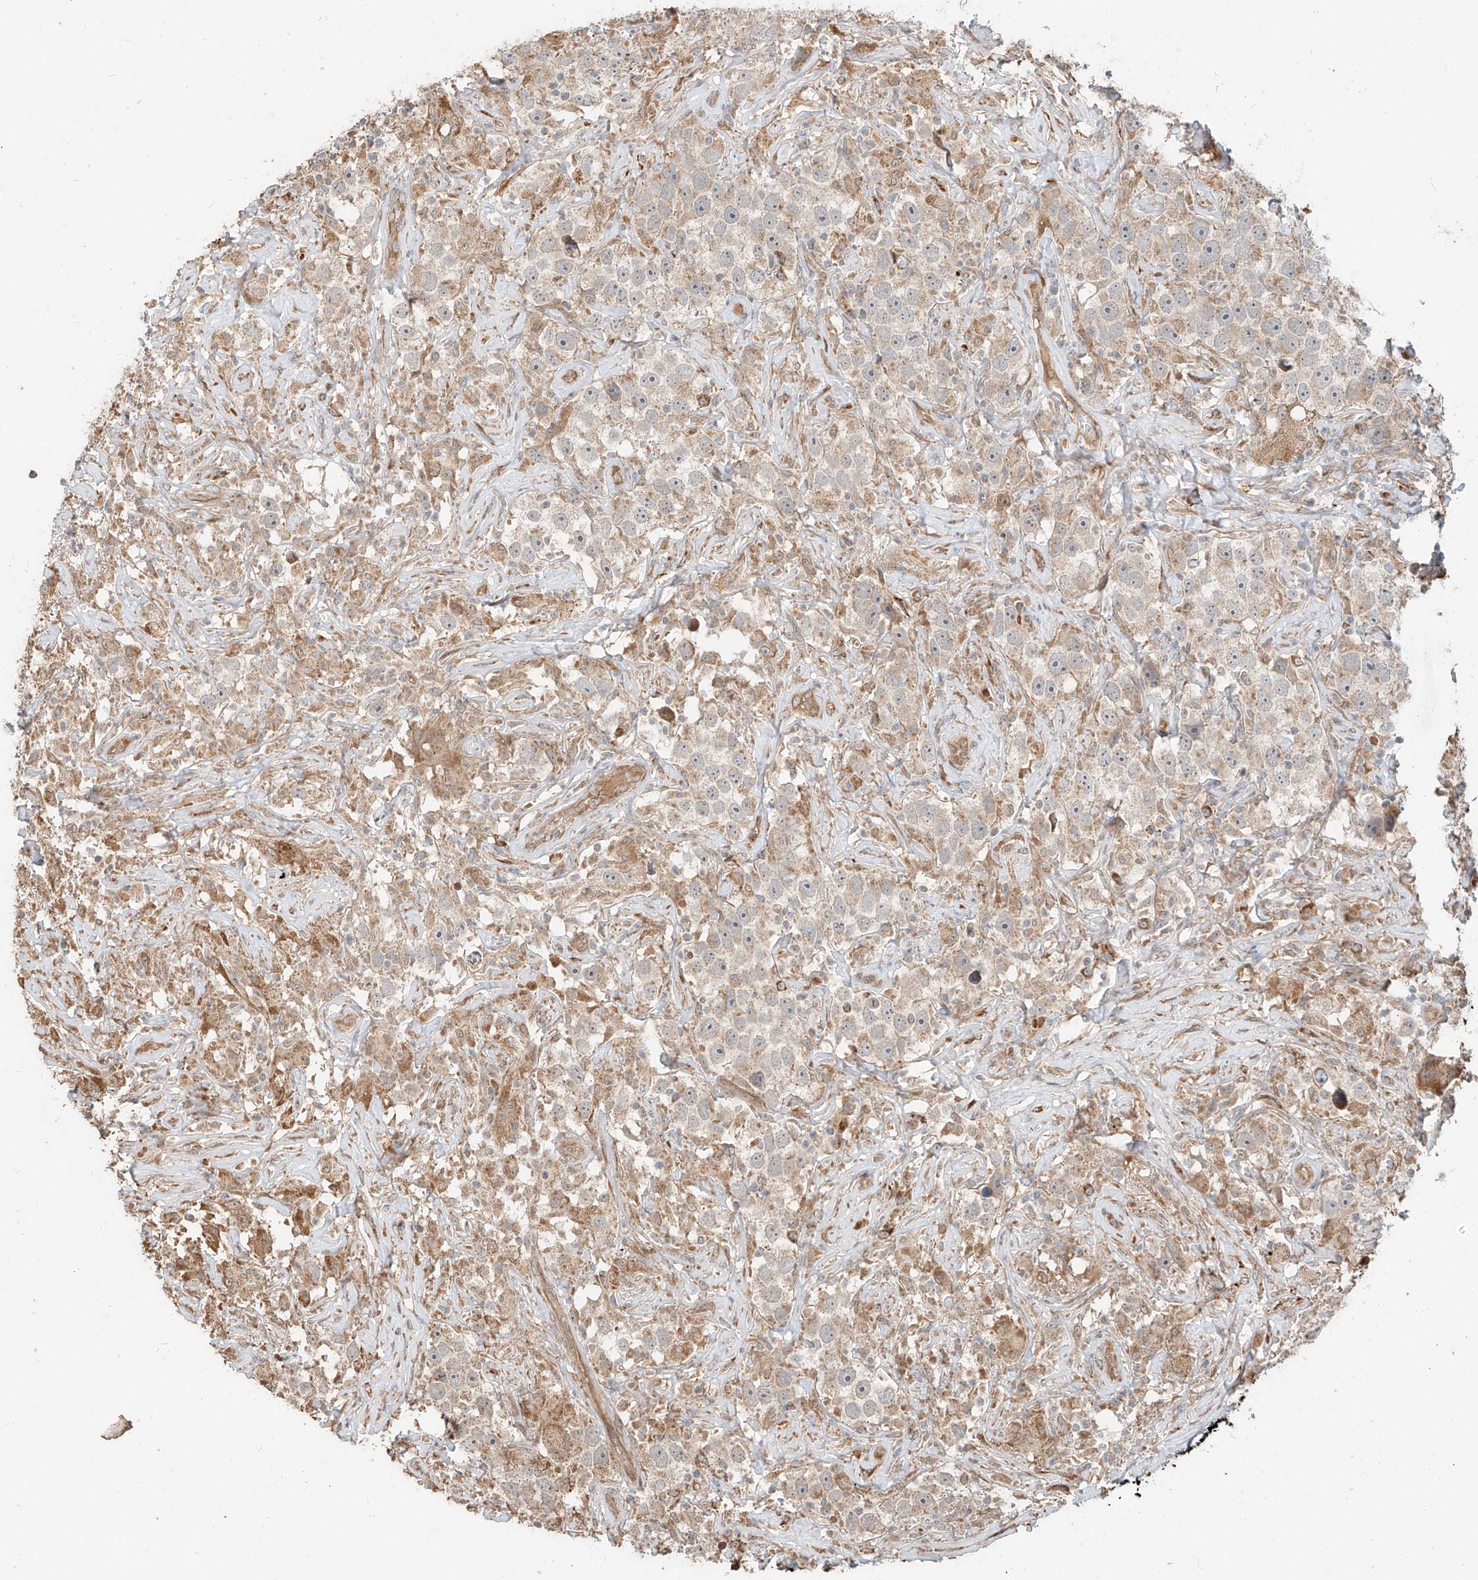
{"staining": {"intensity": "weak", "quantity": "<25%", "location": "cytoplasmic/membranous"}, "tissue": "testis cancer", "cell_type": "Tumor cells", "image_type": "cancer", "snomed": [{"axis": "morphology", "description": "Seminoma, NOS"}, {"axis": "topography", "description": "Testis"}], "caption": "Testis seminoma was stained to show a protein in brown. There is no significant positivity in tumor cells. (DAB (3,3'-diaminobenzidine) immunohistochemistry with hematoxylin counter stain).", "gene": "STX19", "patient": {"sex": "male", "age": 49}}